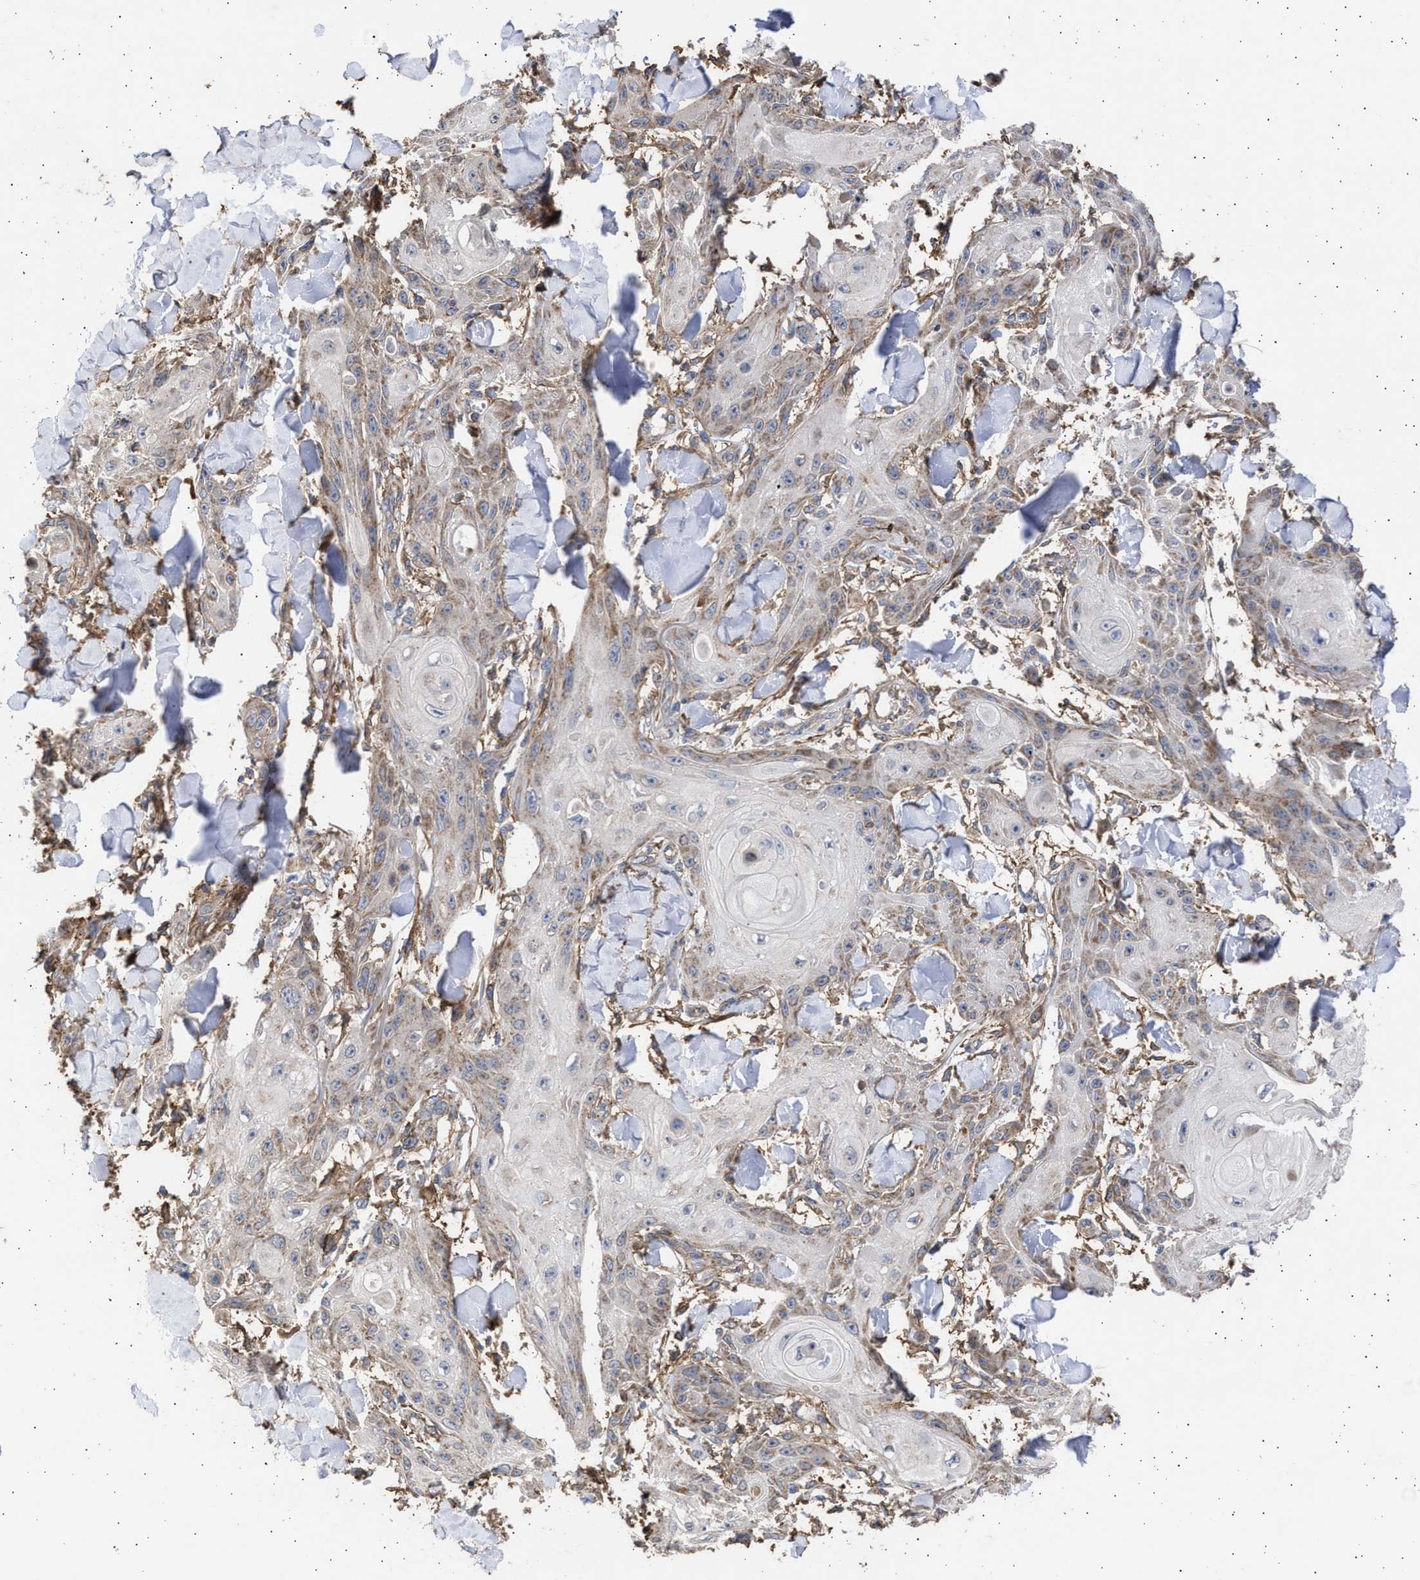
{"staining": {"intensity": "weak", "quantity": "<25%", "location": "cytoplasmic/membranous"}, "tissue": "skin cancer", "cell_type": "Tumor cells", "image_type": "cancer", "snomed": [{"axis": "morphology", "description": "Squamous cell carcinoma, NOS"}, {"axis": "topography", "description": "Skin"}], "caption": "Immunohistochemistry photomicrograph of neoplastic tissue: skin cancer (squamous cell carcinoma) stained with DAB displays no significant protein positivity in tumor cells.", "gene": "TTC19", "patient": {"sex": "male", "age": 74}}